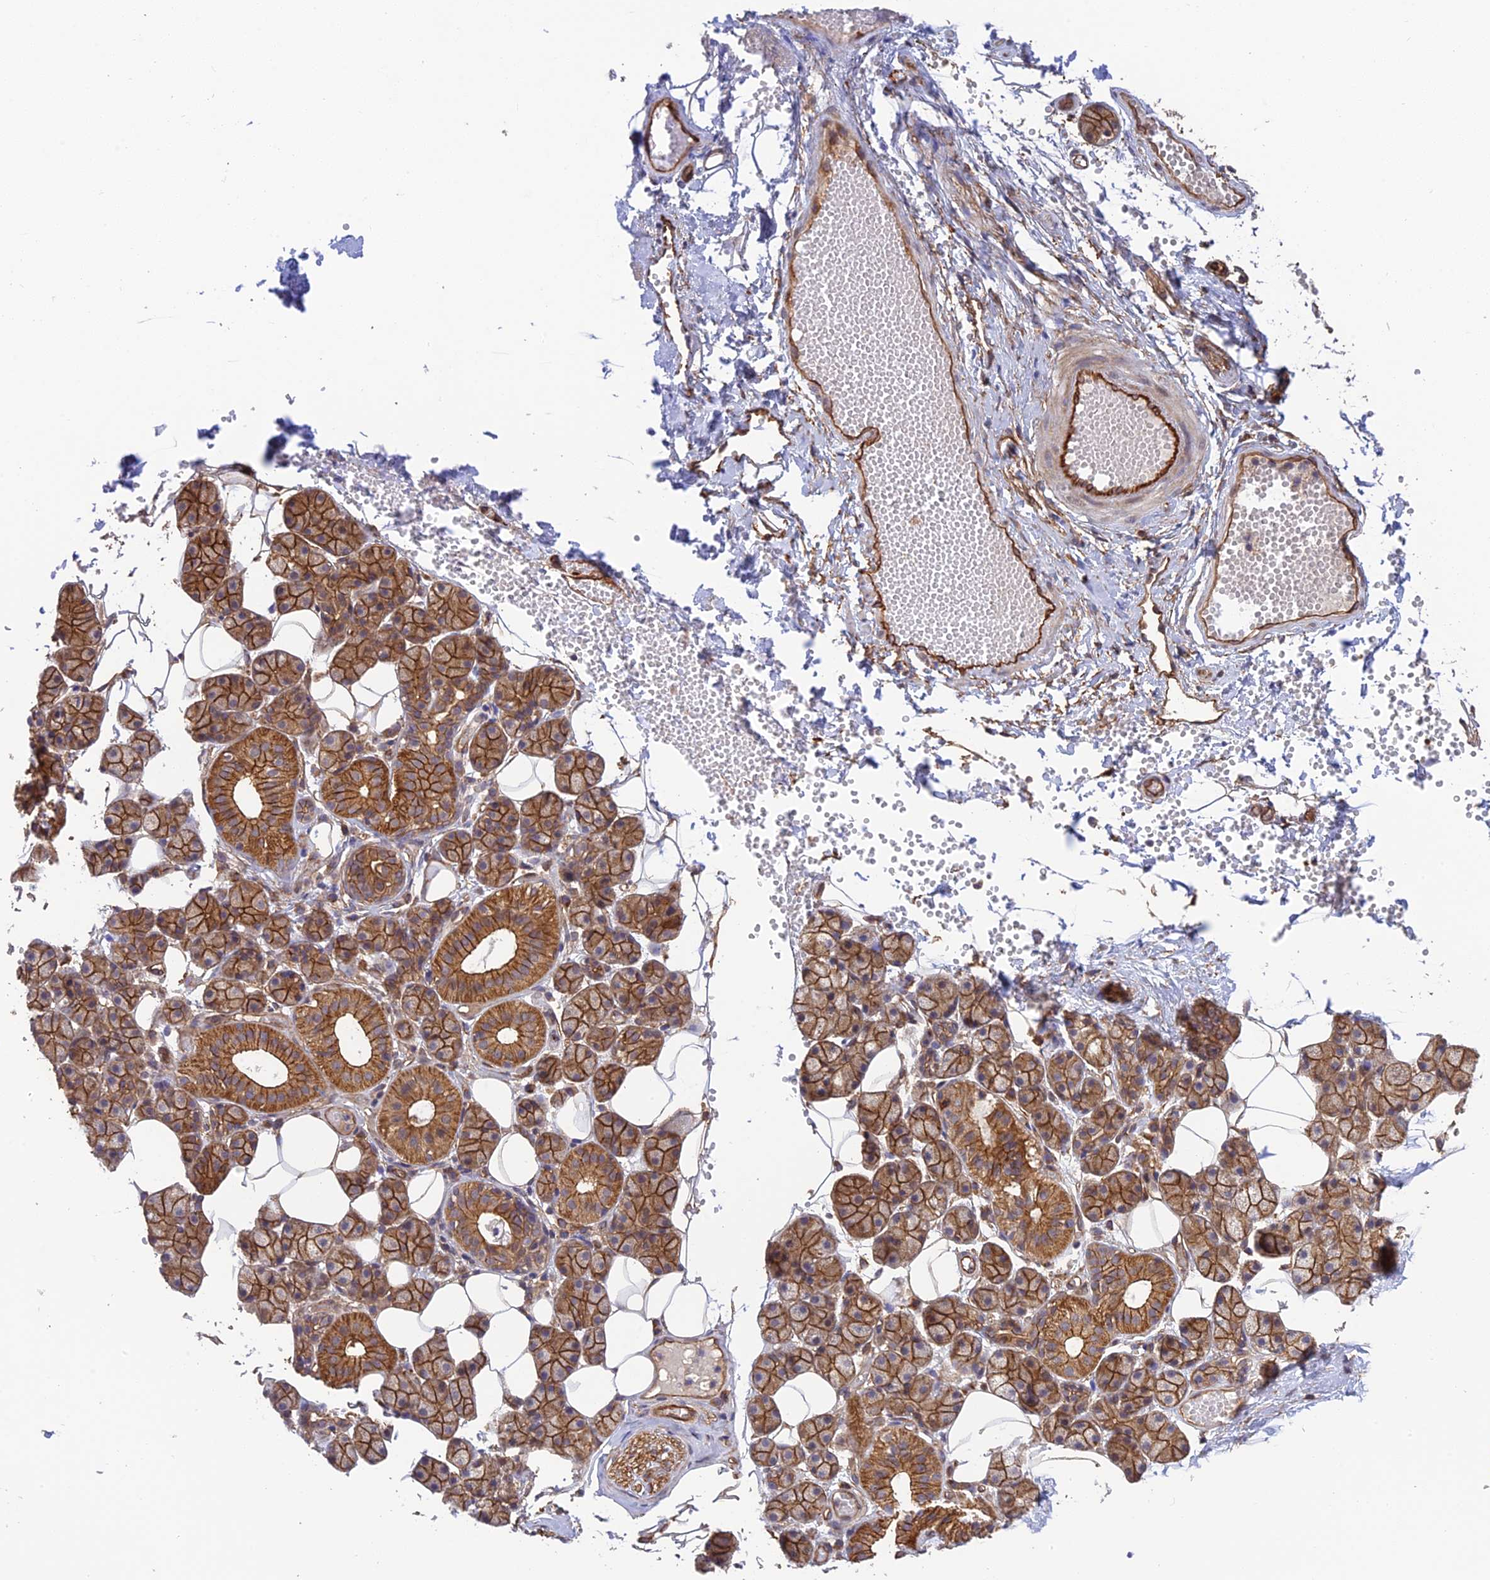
{"staining": {"intensity": "moderate", "quantity": ">75%", "location": "cytoplasmic/membranous"}, "tissue": "salivary gland", "cell_type": "Glandular cells", "image_type": "normal", "snomed": [{"axis": "morphology", "description": "Normal tissue, NOS"}, {"axis": "topography", "description": "Salivary gland"}], "caption": "Moderate cytoplasmic/membranous protein positivity is seen in approximately >75% of glandular cells in salivary gland. (DAB (3,3'-diaminobenzidine) IHC with brightfield microscopy, high magnification).", "gene": "HOMER2", "patient": {"sex": "female", "age": 33}}